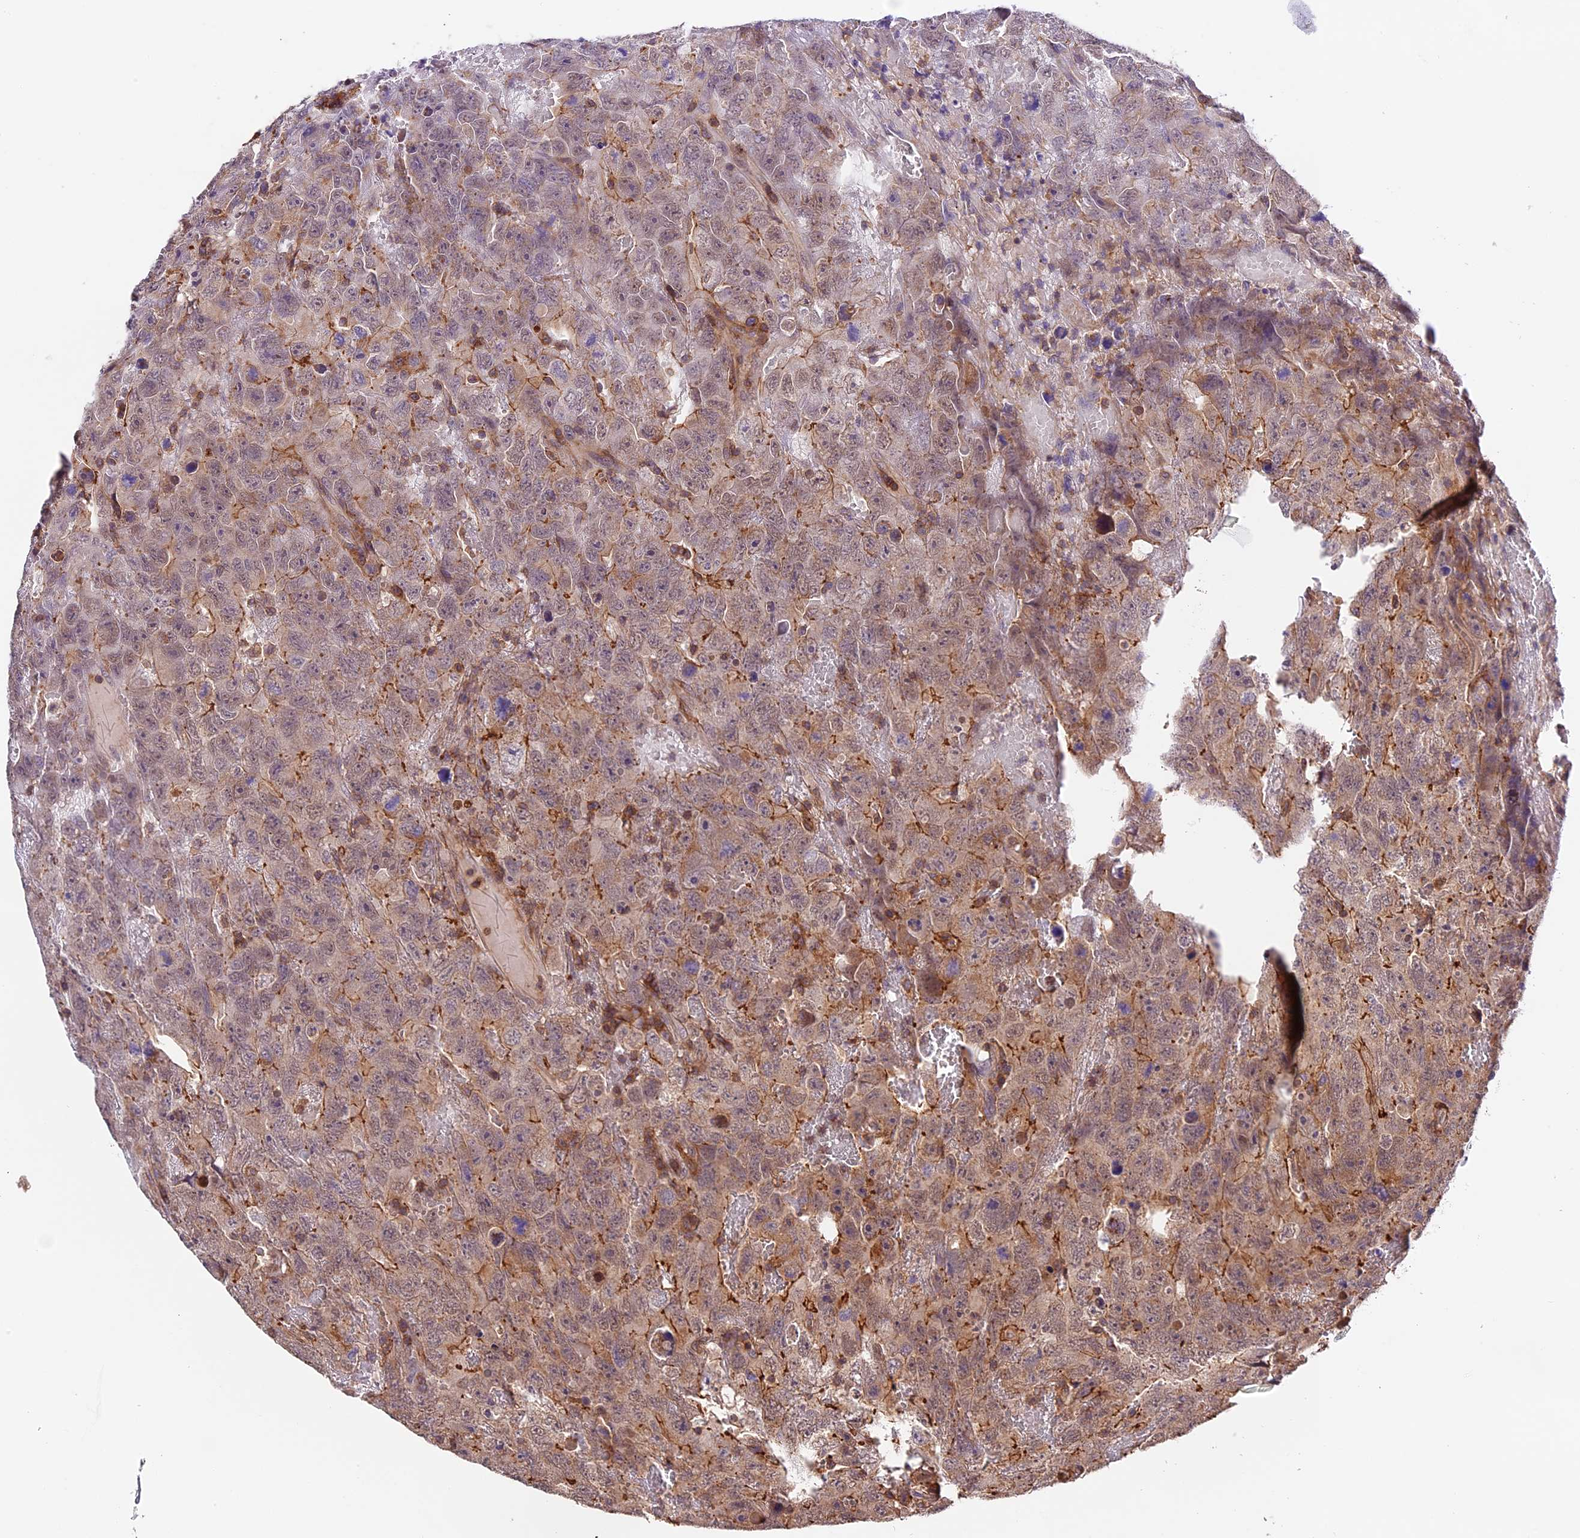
{"staining": {"intensity": "moderate", "quantity": "<25%", "location": "cytoplasmic/membranous"}, "tissue": "testis cancer", "cell_type": "Tumor cells", "image_type": "cancer", "snomed": [{"axis": "morphology", "description": "Carcinoma, Embryonal, NOS"}, {"axis": "topography", "description": "Testis"}], "caption": "Testis cancer (embryonal carcinoma) tissue exhibits moderate cytoplasmic/membranous staining in approximately <25% of tumor cells, visualized by immunohistochemistry. (IHC, brightfield microscopy, high magnification).", "gene": "SKIDA1", "patient": {"sex": "male", "age": 45}}